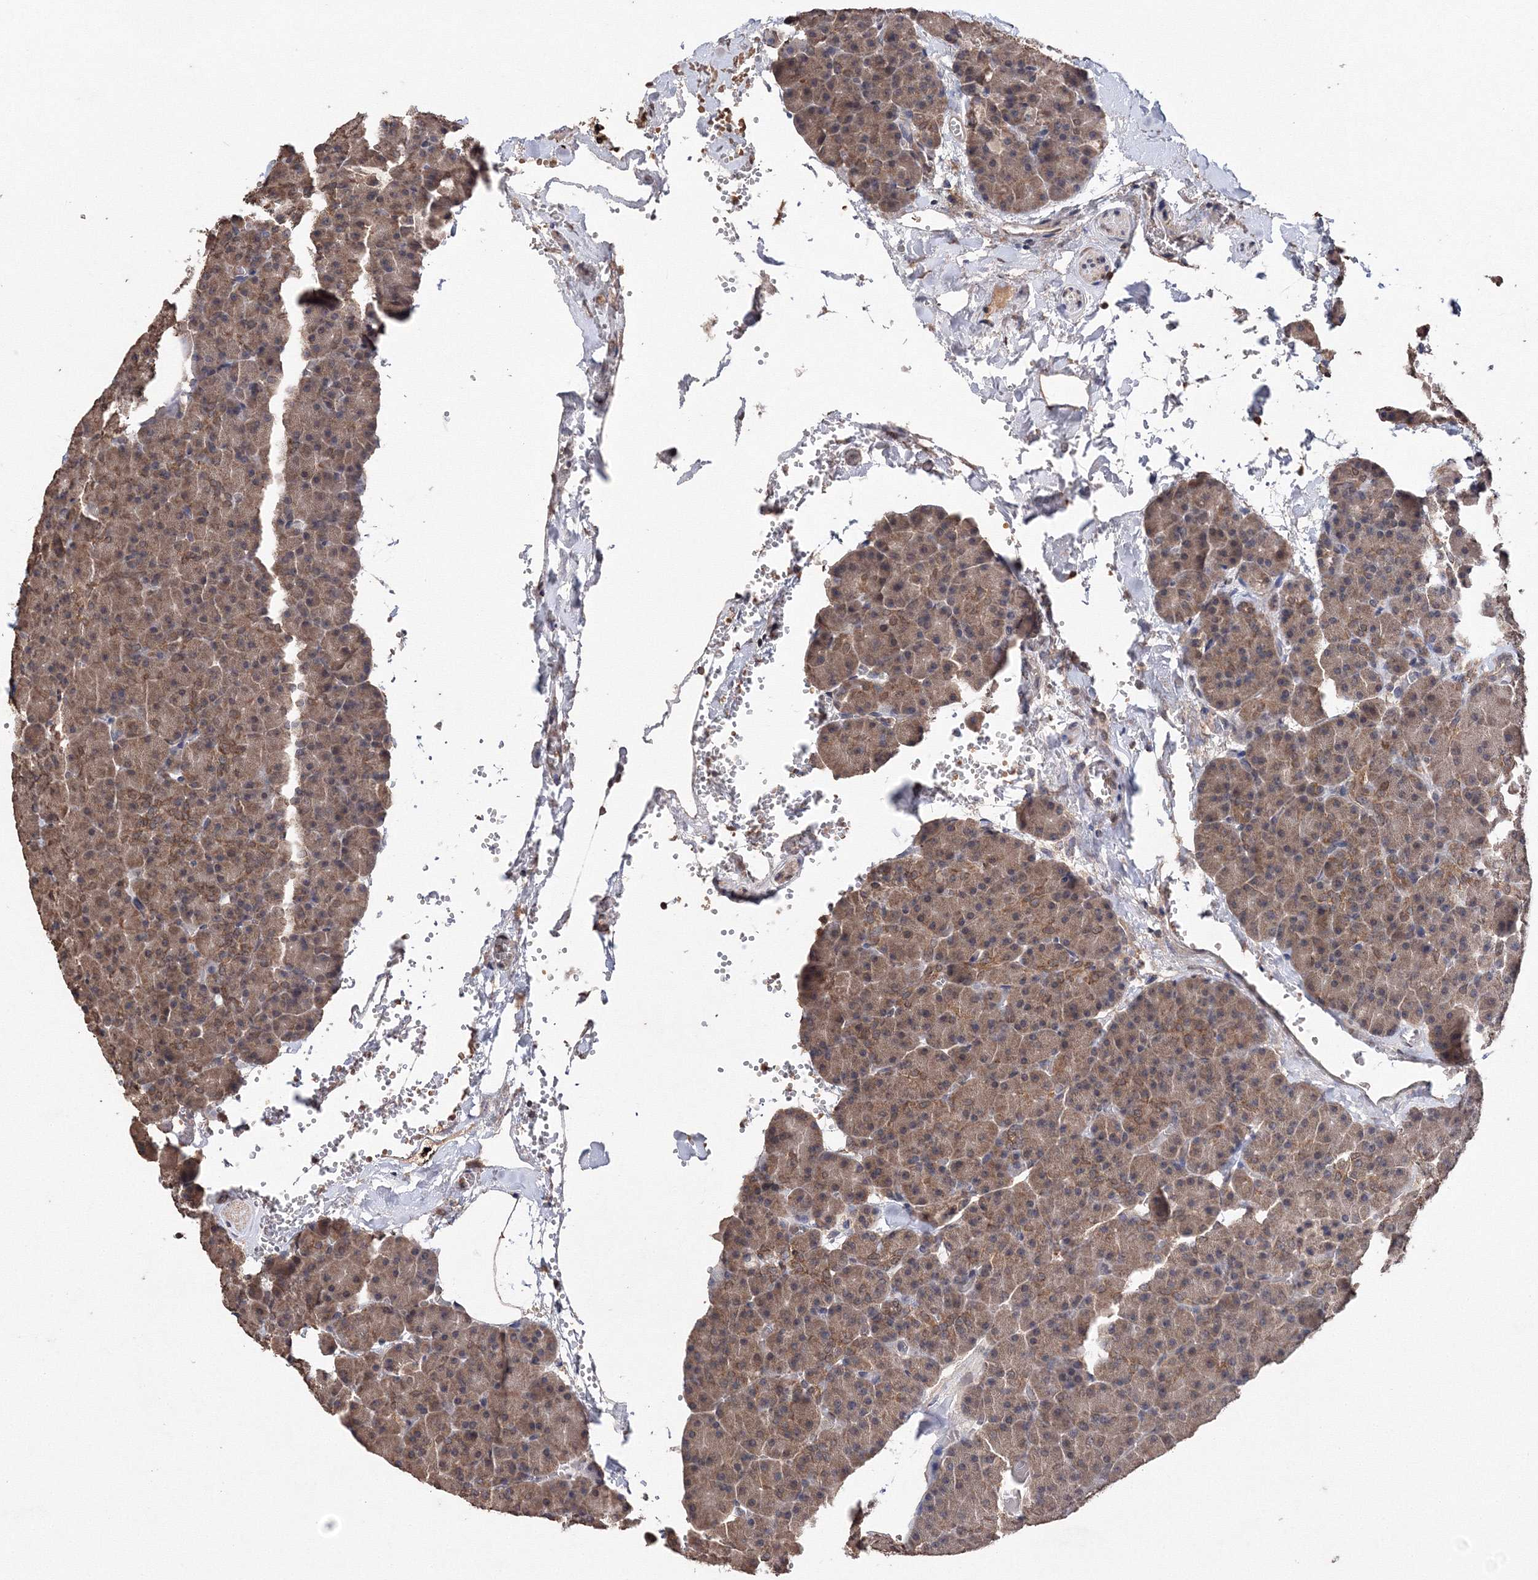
{"staining": {"intensity": "moderate", "quantity": ">75%", "location": "cytoplasmic/membranous,nuclear"}, "tissue": "pancreas", "cell_type": "Exocrine glandular cells", "image_type": "normal", "snomed": [{"axis": "morphology", "description": "Normal tissue, NOS"}, {"axis": "morphology", "description": "Carcinoid, malignant, NOS"}, {"axis": "topography", "description": "Pancreas"}], "caption": "Unremarkable pancreas reveals moderate cytoplasmic/membranous,nuclear positivity in about >75% of exocrine glandular cells.", "gene": "GPN1", "patient": {"sex": "female", "age": 35}}